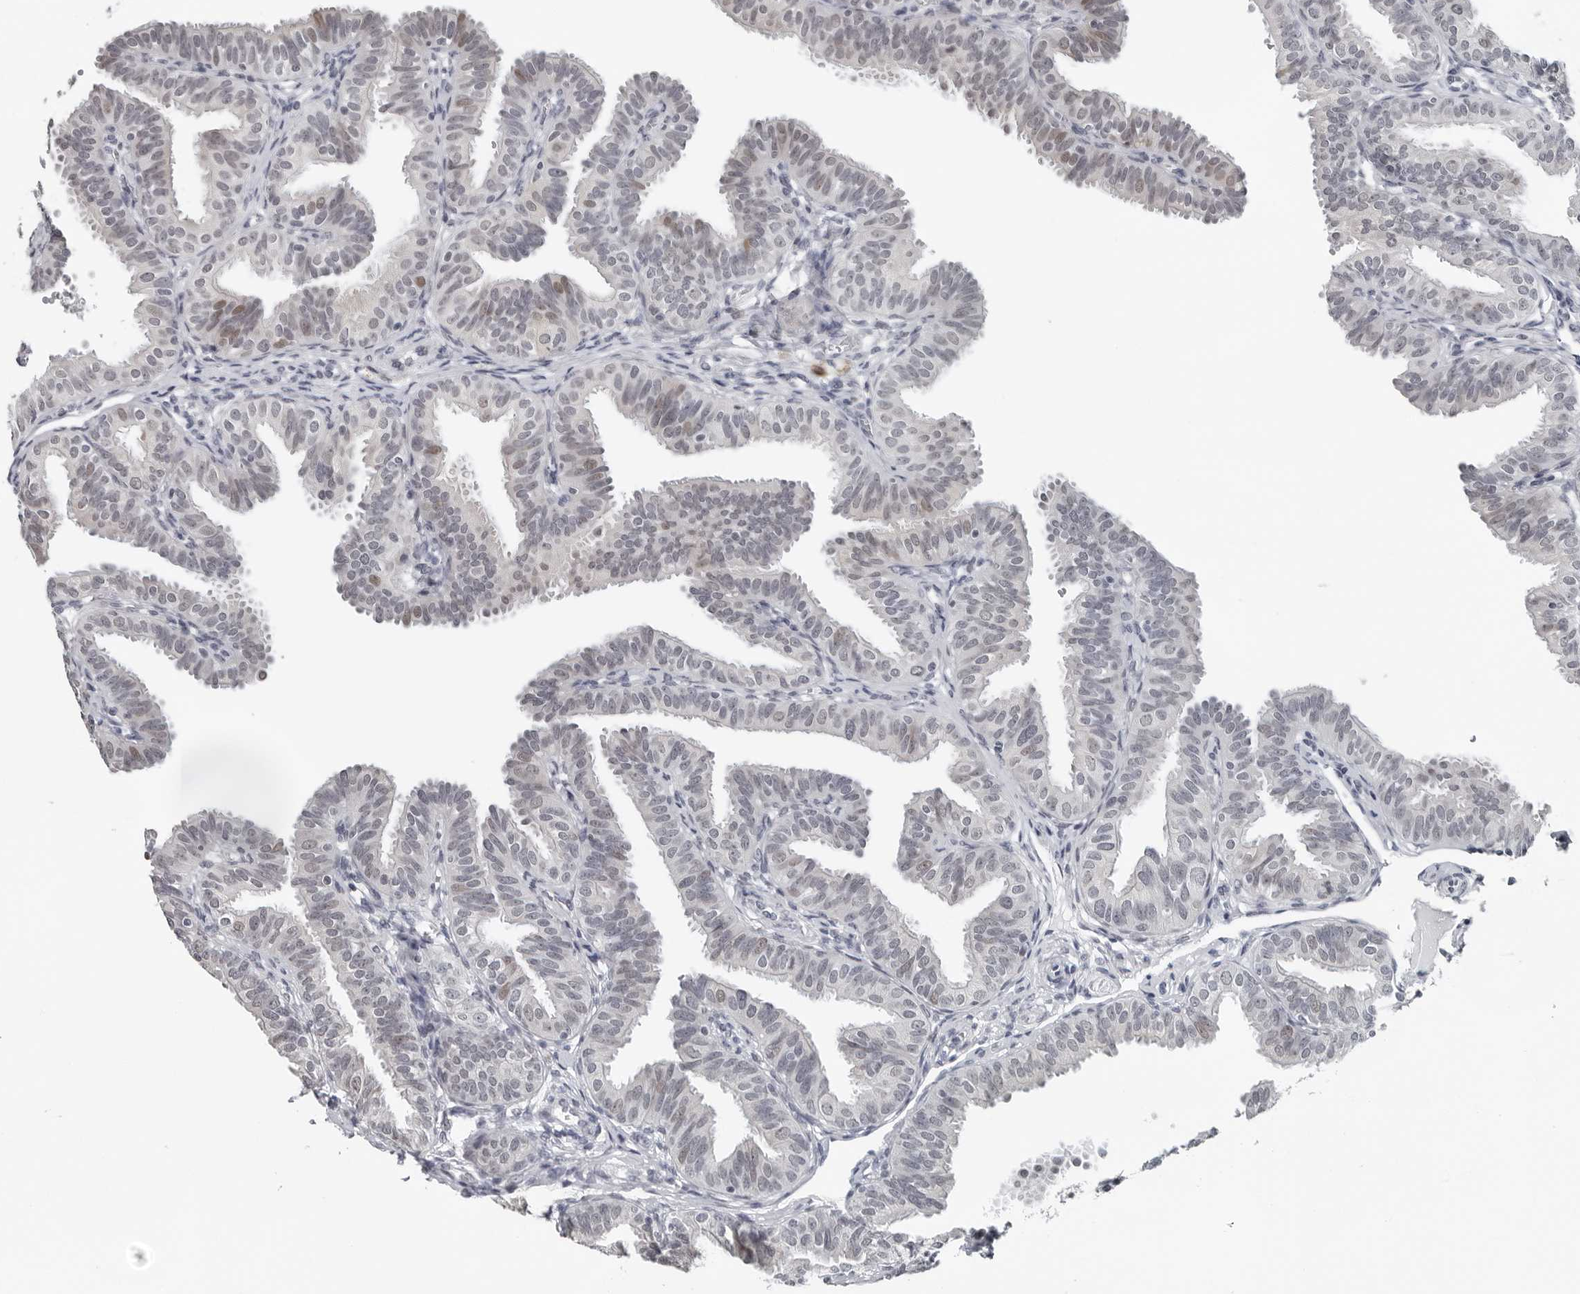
{"staining": {"intensity": "moderate", "quantity": "25%-75%", "location": "nuclear"}, "tissue": "fallopian tube", "cell_type": "Glandular cells", "image_type": "normal", "snomed": [{"axis": "morphology", "description": "Normal tissue, NOS"}, {"axis": "topography", "description": "Fallopian tube"}], "caption": "Benign fallopian tube was stained to show a protein in brown. There is medium levels of moderate nuclear staining in approximately 25%-75% of glandular cells. The protein is stained brown, and the nuclei are stained in blue (DAB (3,3'-diaminobenzidine) IHC with brightfield microscopy, high magnification).", "gene": "PPP1R42", "patient": {"sex": "female", "age": 35}}